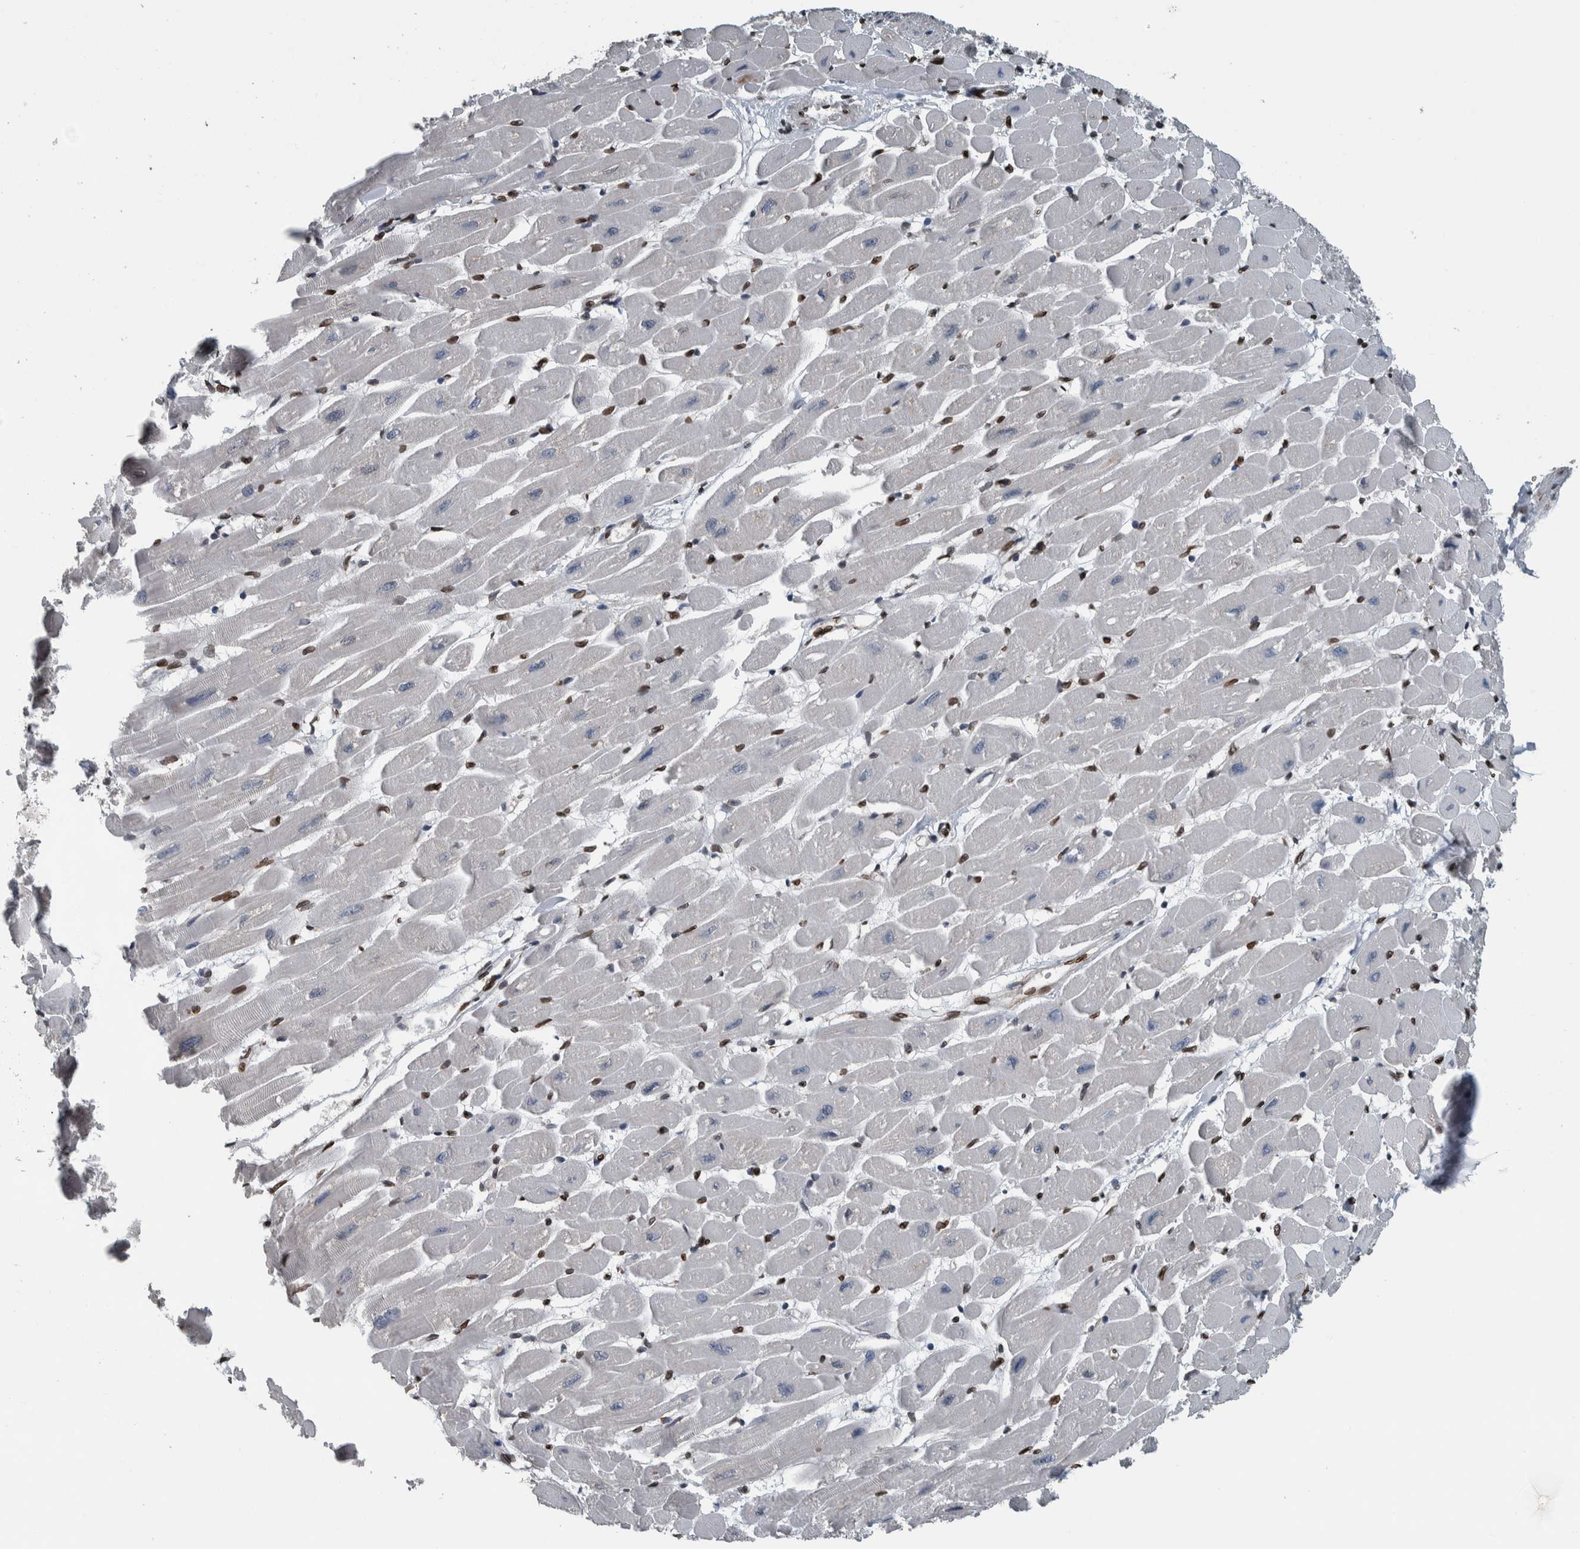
{"staining": {"intensity": "moderate", "quantity": "<25%", "location": "nuclear"}, "tissue": "heart muscle", "cell_type": "Cardiomyocytes", "image_type": "normal", "snomed": [{"axis": "morphology", "description": "Normal tissue, NOS"}, {"axis": "topography", "description": "Heart"}], "caption": "The histopathology image shows immunohistochemical staining of unremarkable heart muscle. There is moderate nuclear expression is present in approximately <25% of cardiomyocytes.", "gene": "FAM135B", "patient": {"sex": "female", "age": 54}}